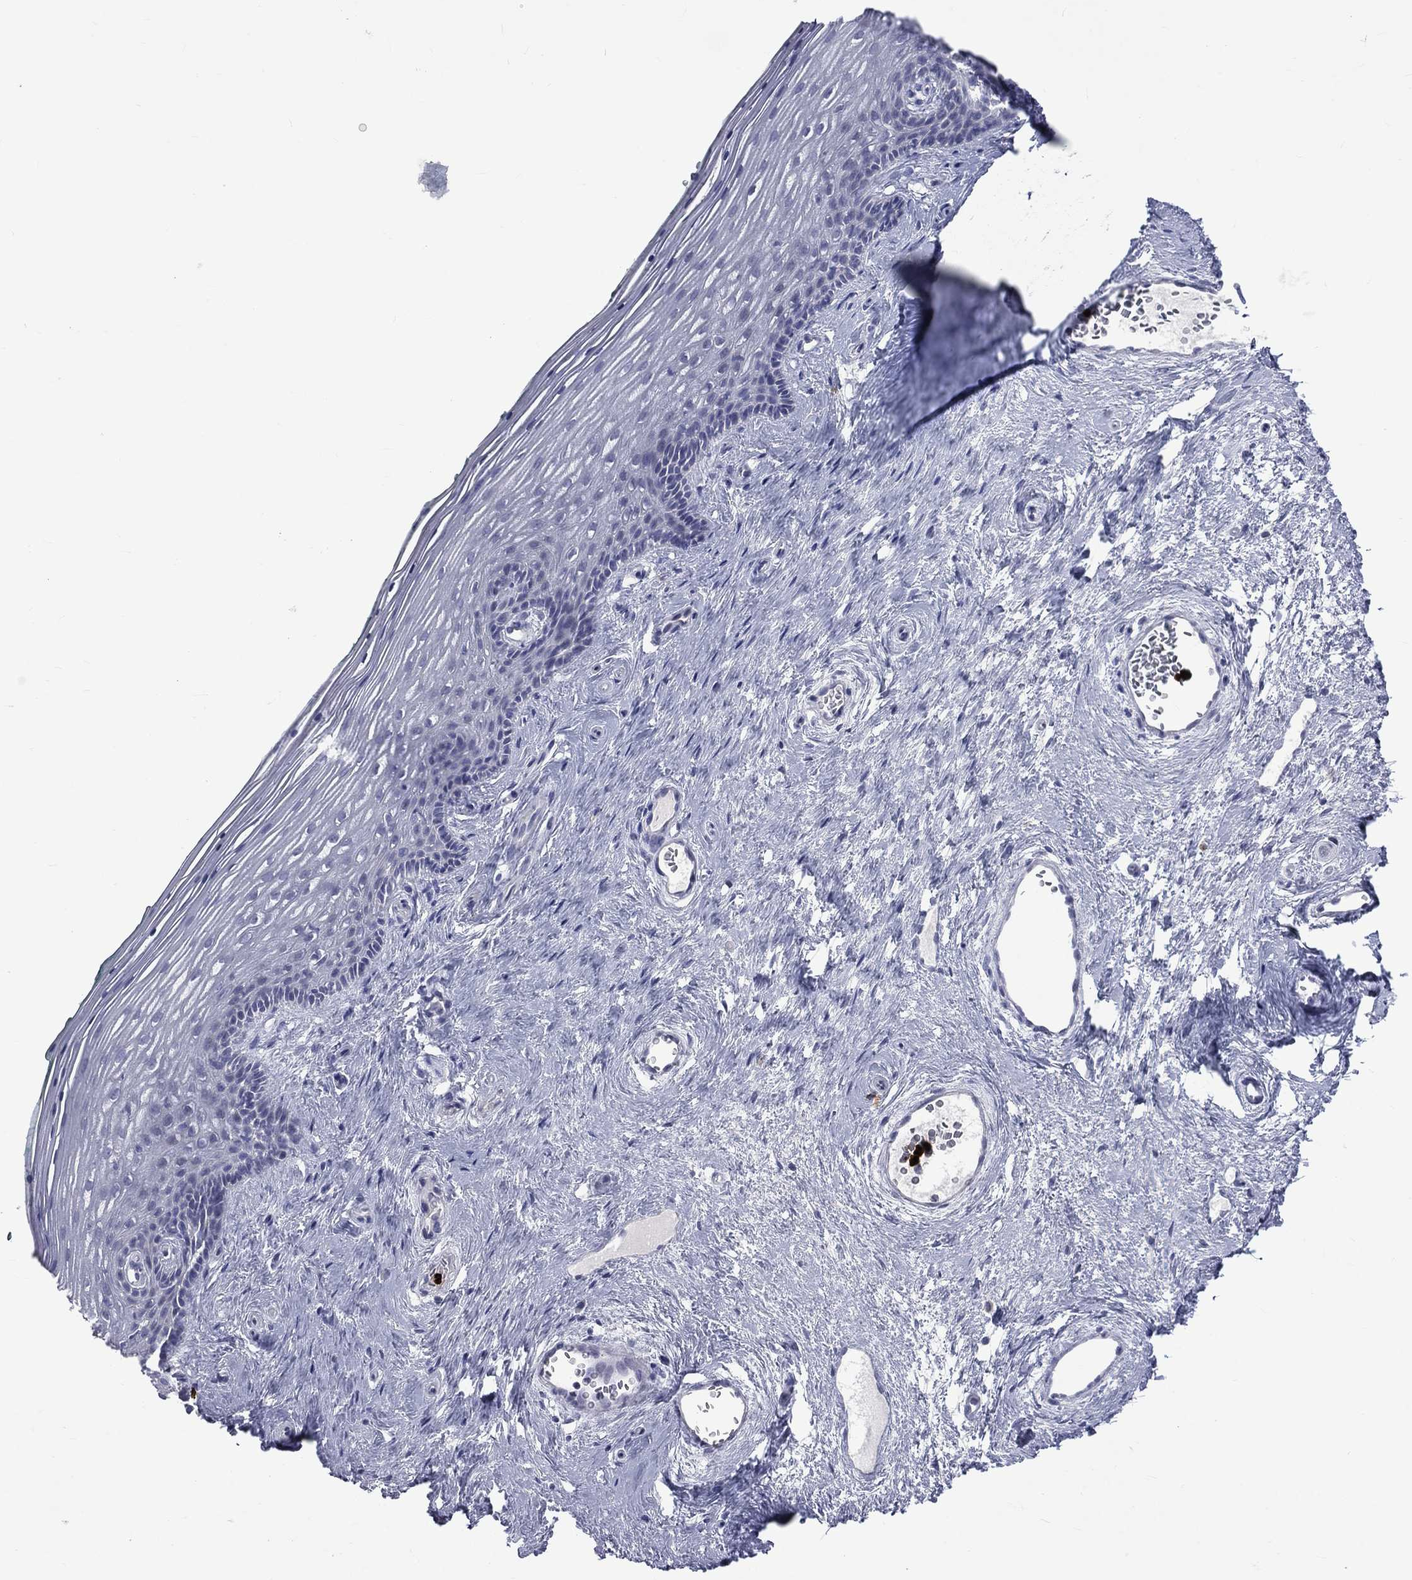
{"staining": {"intensity": "negative", "quantity": "none", "location": "none"}, "tissue": "vagina", "cell_type": "Squamous epithelial cells", "image_type": "normal", "snomed": [{"axis": "morphology", "description": "Normal tissue, NOS"}, {"axis": "topography", "description": "Vagina"}], "caption": "Vagina stained for a protein using IHC demonstrates no positivity squamous epithelial cells.", "gene": "ELANE", "patient": {"sex": "female", "age": 45}}